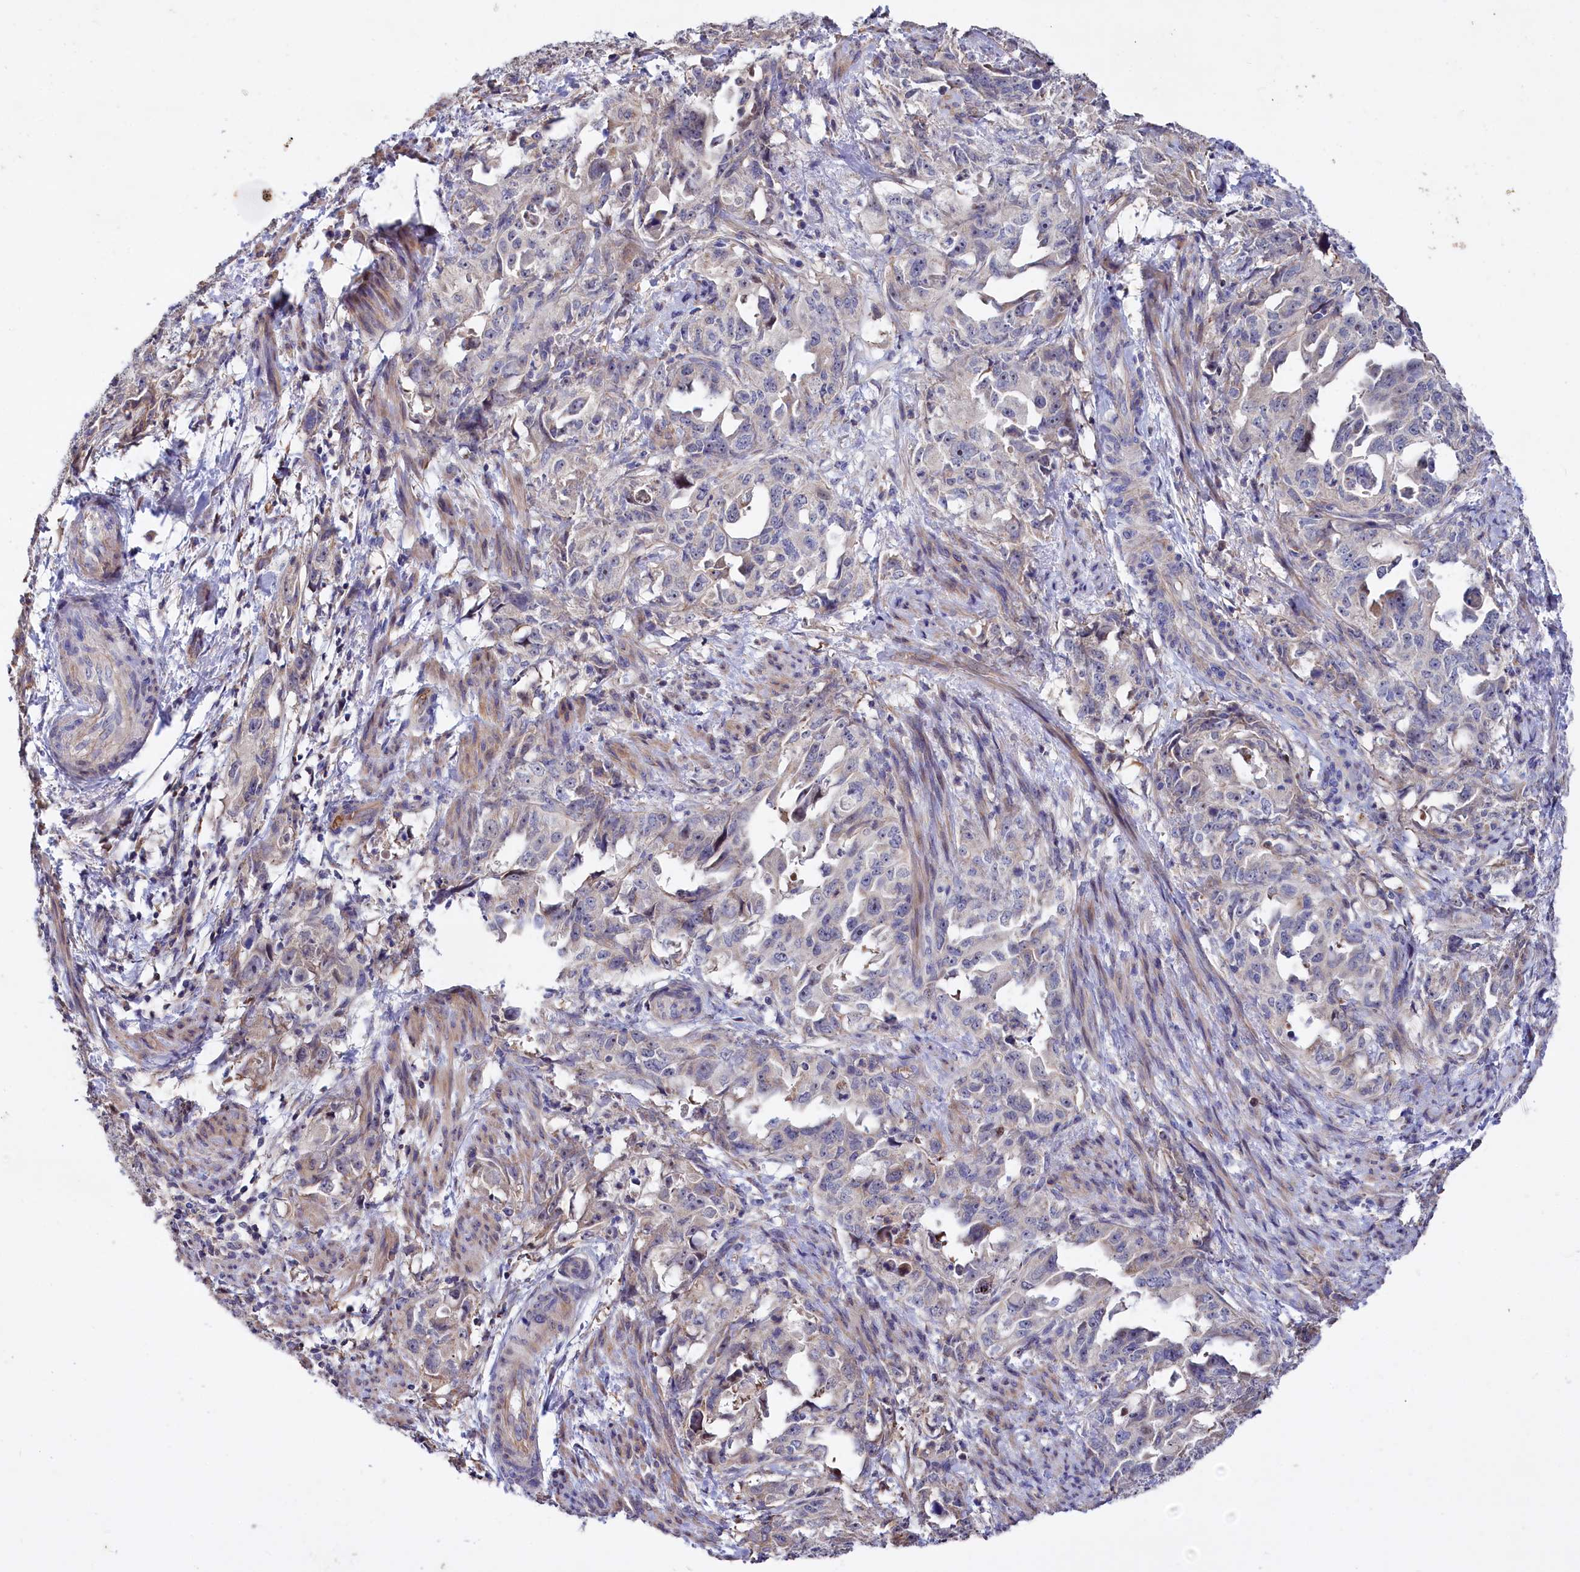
{"staining": {"intensity": "weak", "quantity": "<25%", "location": "cytoplasmic/membranous"}, "tissue": "endometrial cancer", "cell_type": "Tumor cells", "image_type": "cancer", "snomed": [{"axis": "morphology", "description": "Adenocarcinoma, NOS"}, {"axis": "topography", "description": "Endometrium"}], "caption": "This is an immunohistochemistry micrograph of human endometrial cancer. There is no staining in tumor cells.", "gene": "RPUSD3", "patient": {"sex": "female", "age": 65}}